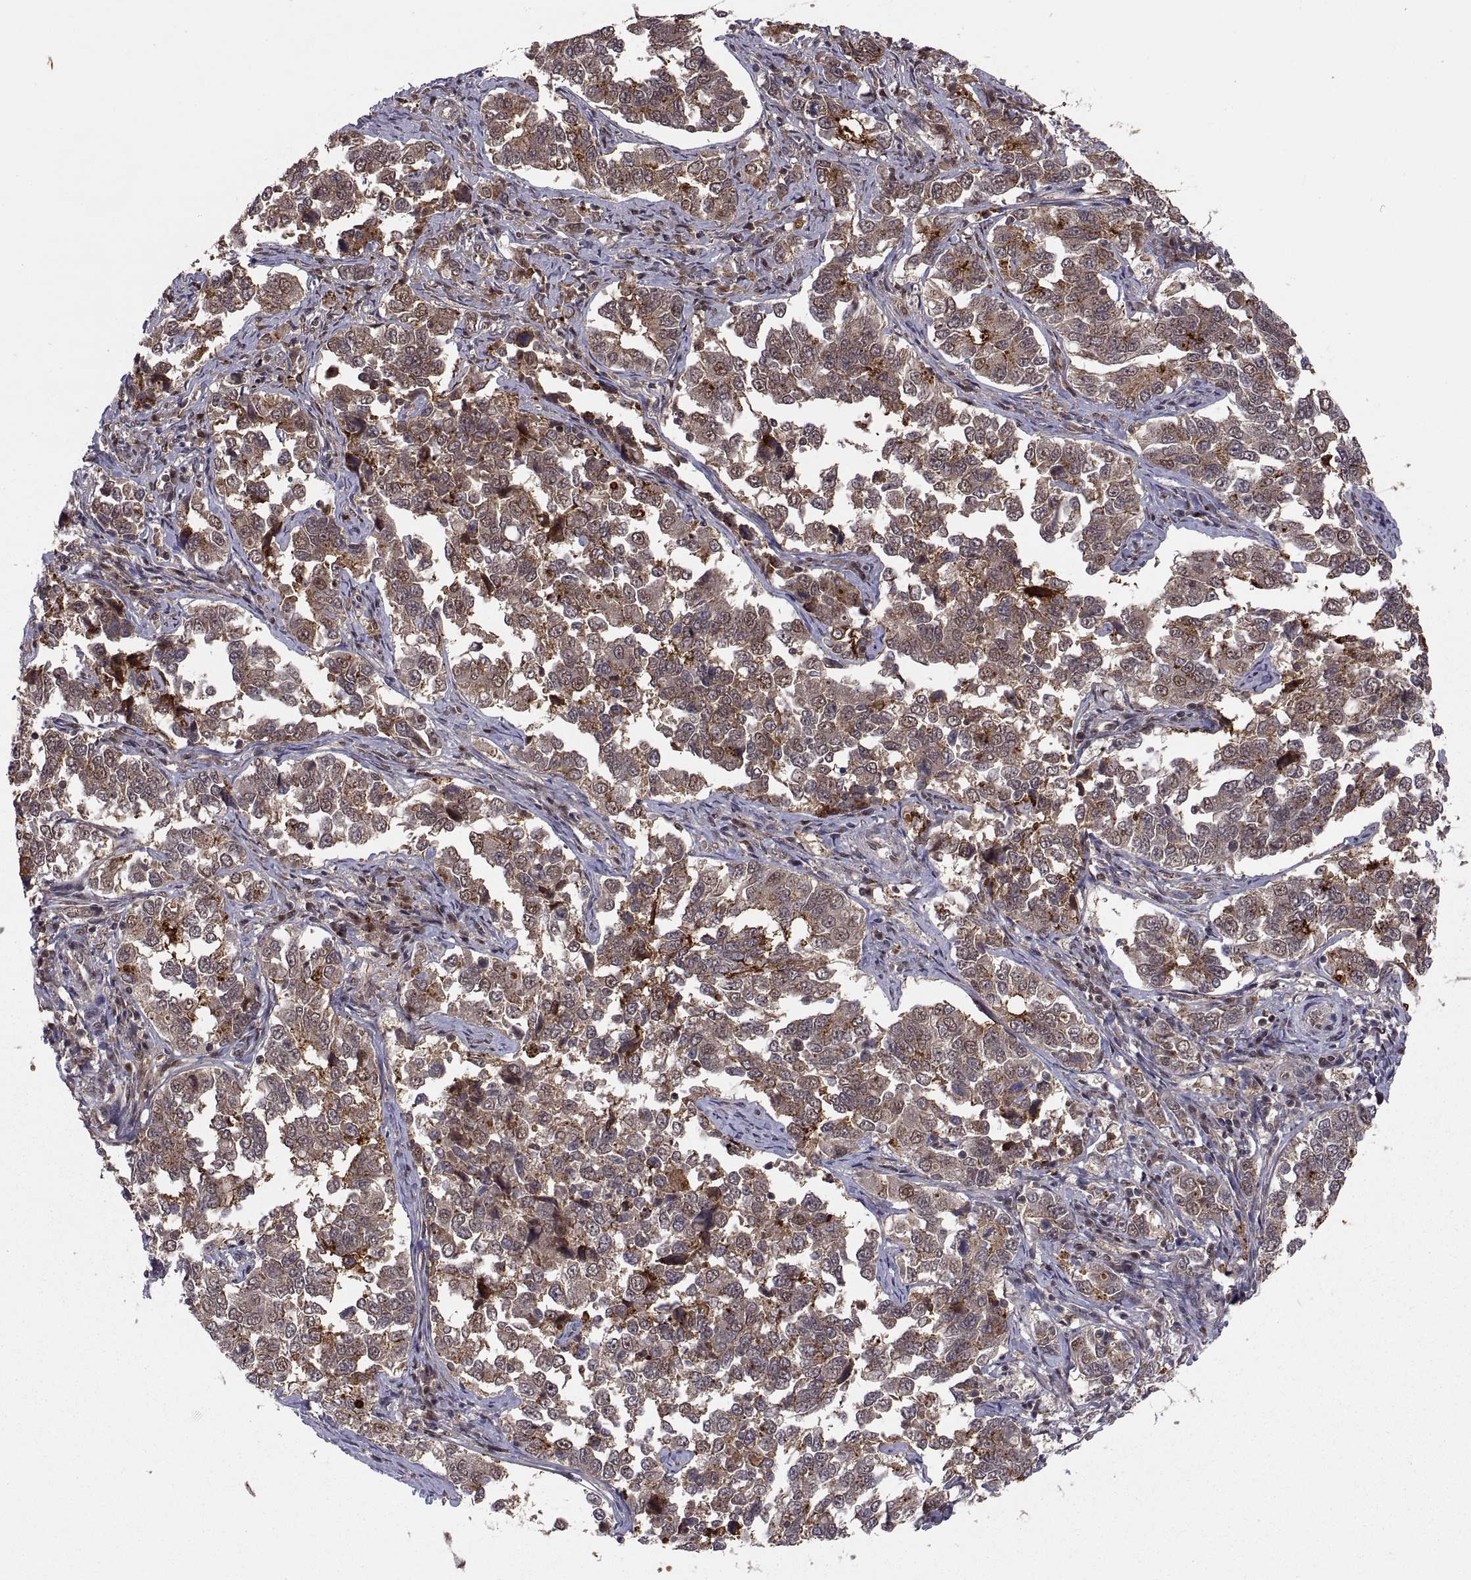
{"staining": {"intensity": "moderate", "quantity": ">75%", "location": "cytoplasmic/membranous"}, "tissue": "endometrial cancer", "cell_type": "Tumor cells", "image_type": "cancer", "snomed": [{"axis": "morphology", "description": "Adenocarcinoma, NOS"}, {"axis": "topography", "description": "Endometrium"}], "caption": "Protein staining displays moderate cytoplasmic/membranous expression in approximately >75% of tumor cells in endometrial cancer (adenocarcinoma). The staining is performed using DAB brown chromogen to label protein expression. The nuclei are counter-stained blue using hematoxylin.", "gene": "PSMC2", "patient": {"sex": "female", "age": 43}}